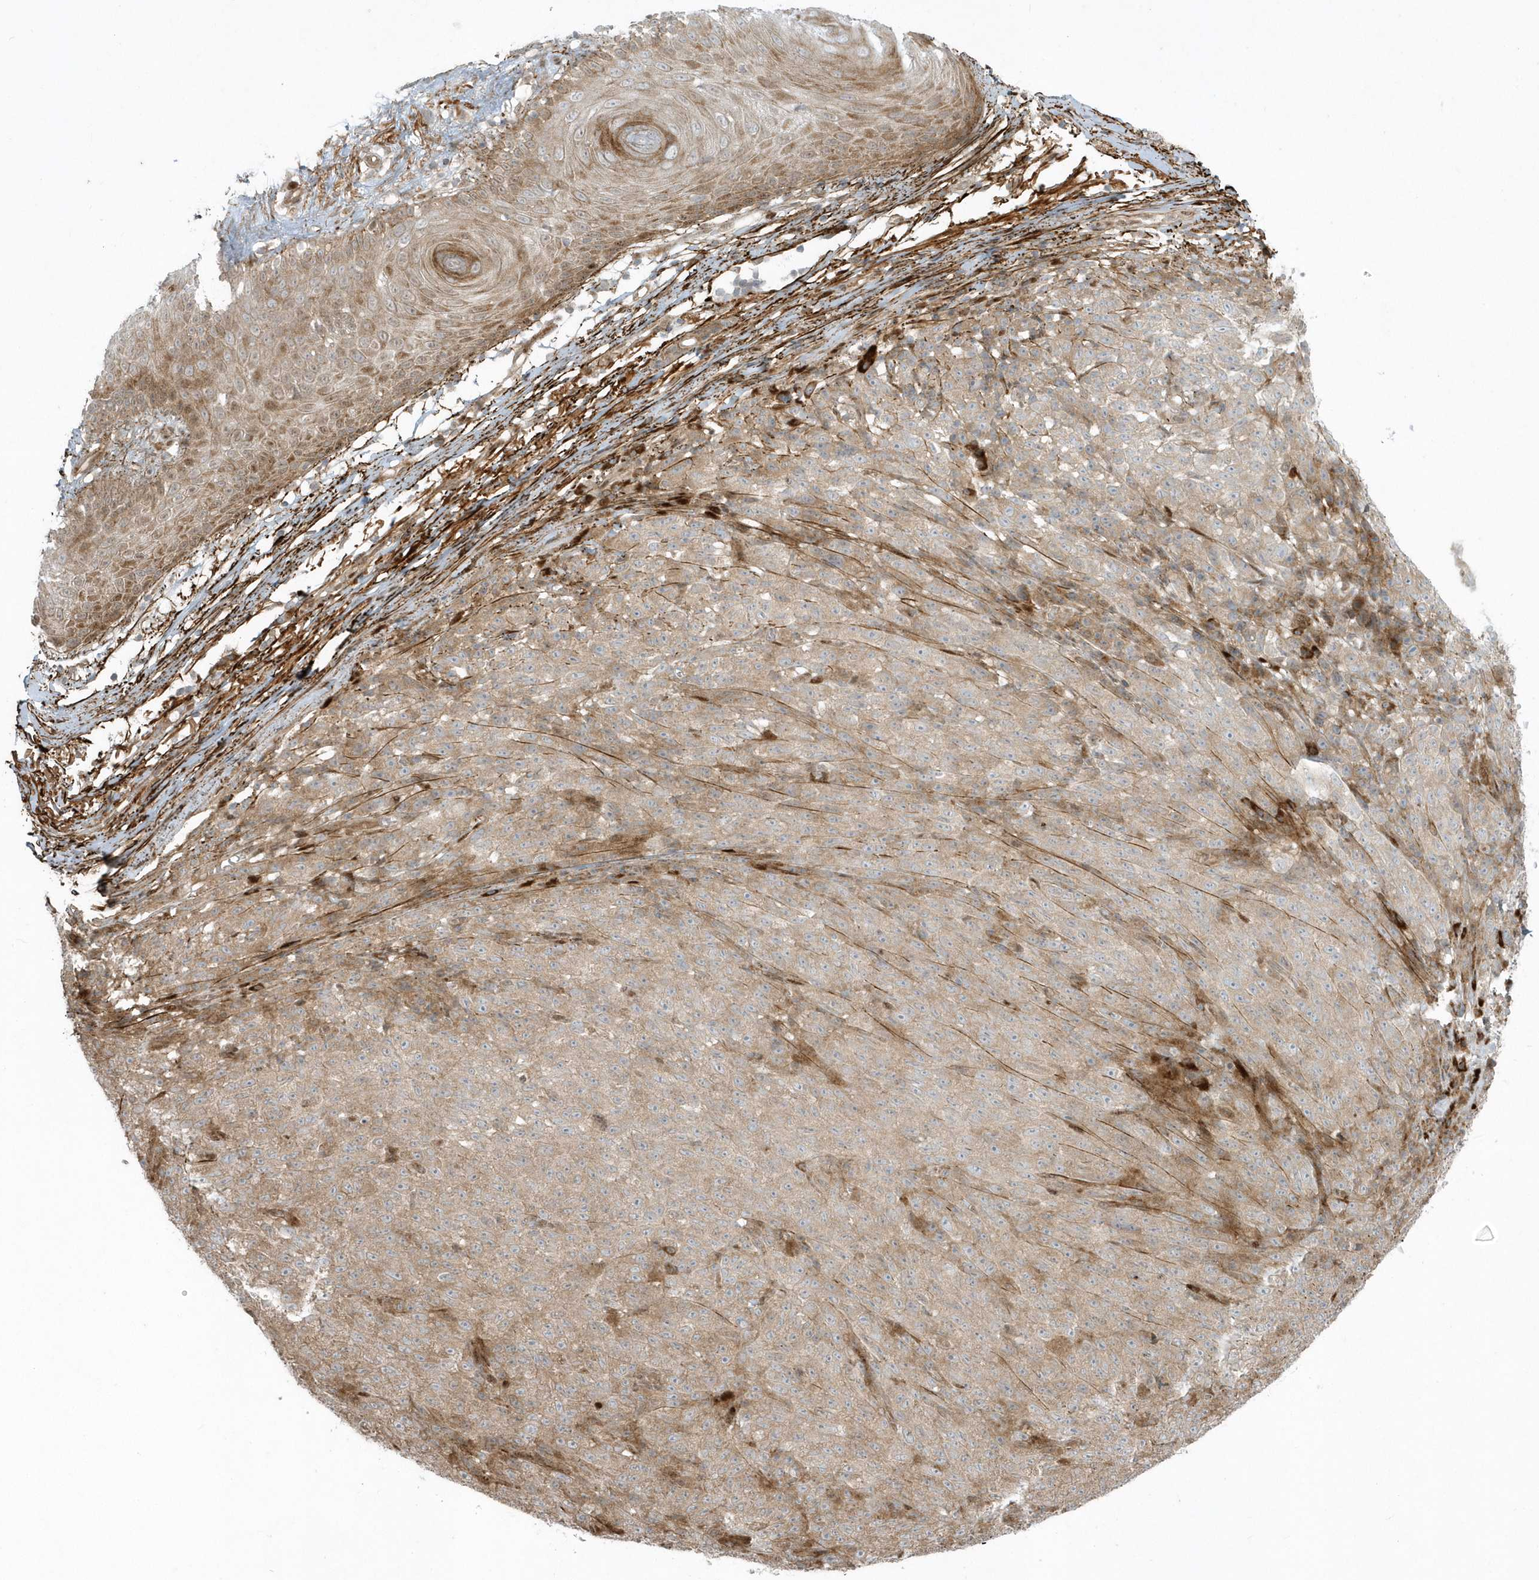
{"staining": {"intensity": "weak", "quantity": ">75%", "location": "cytoplasmic/membranous"}, "tissue": "melanoma", "cell_type": "Tumor cells", "image_type": "cancer", "snomed": [{"axis": "morphology", "description": "Malignant melanoma, NOS"}, {"axis": "topography", "description": "Skin"}], "caption": "Immunohistochemical staining of melanoma reveals low levels of weak cytoplasmic/membranous protein expression in approximately >75% of tumor cells. (DAB (3,3'-diaminobenzidine) = brown stain, brightfield microscopy at high magnification).", "gene": "MASP2", "patient": {"sex": "female", "age": 82}}